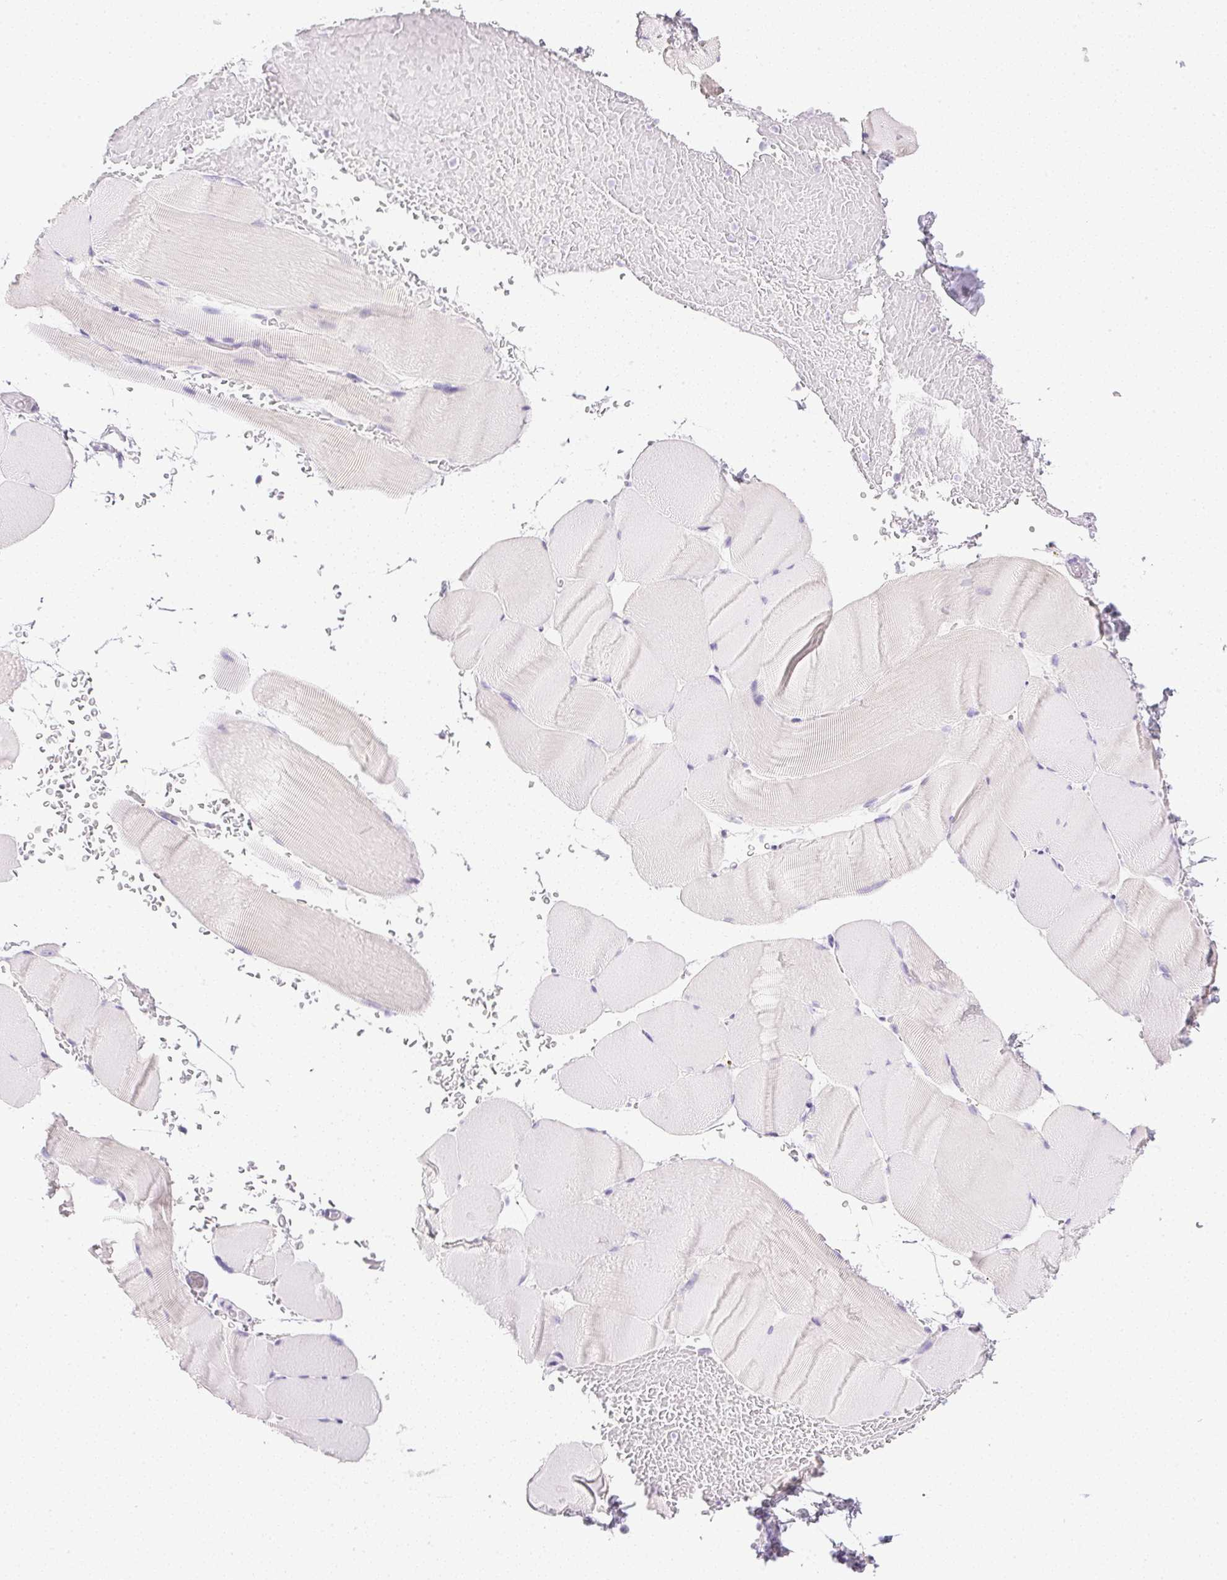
{"staining": {"intensity": "negative", "quantity": "none", "location": "none"}, "tissue": "skeletal muscle", "cell_type": "Myocytes", "image_type": "normal", "snomed": [{"axis": "morphology", "description": "Normal tissue, NOS"}, {"axis": "topography", "description": "Skeletal muscle"}], "caption": "Skeletal muscle was stained to show a protein in brown. There is no significant positivity in myocytes. The staining is performed using DAB (3,3'-diaminobenzidine) brown chromogen with nuclei counter-stained in using hematoxylin.", "gene": "CPB1", "patient": {"sex": "female", "age": 37}}